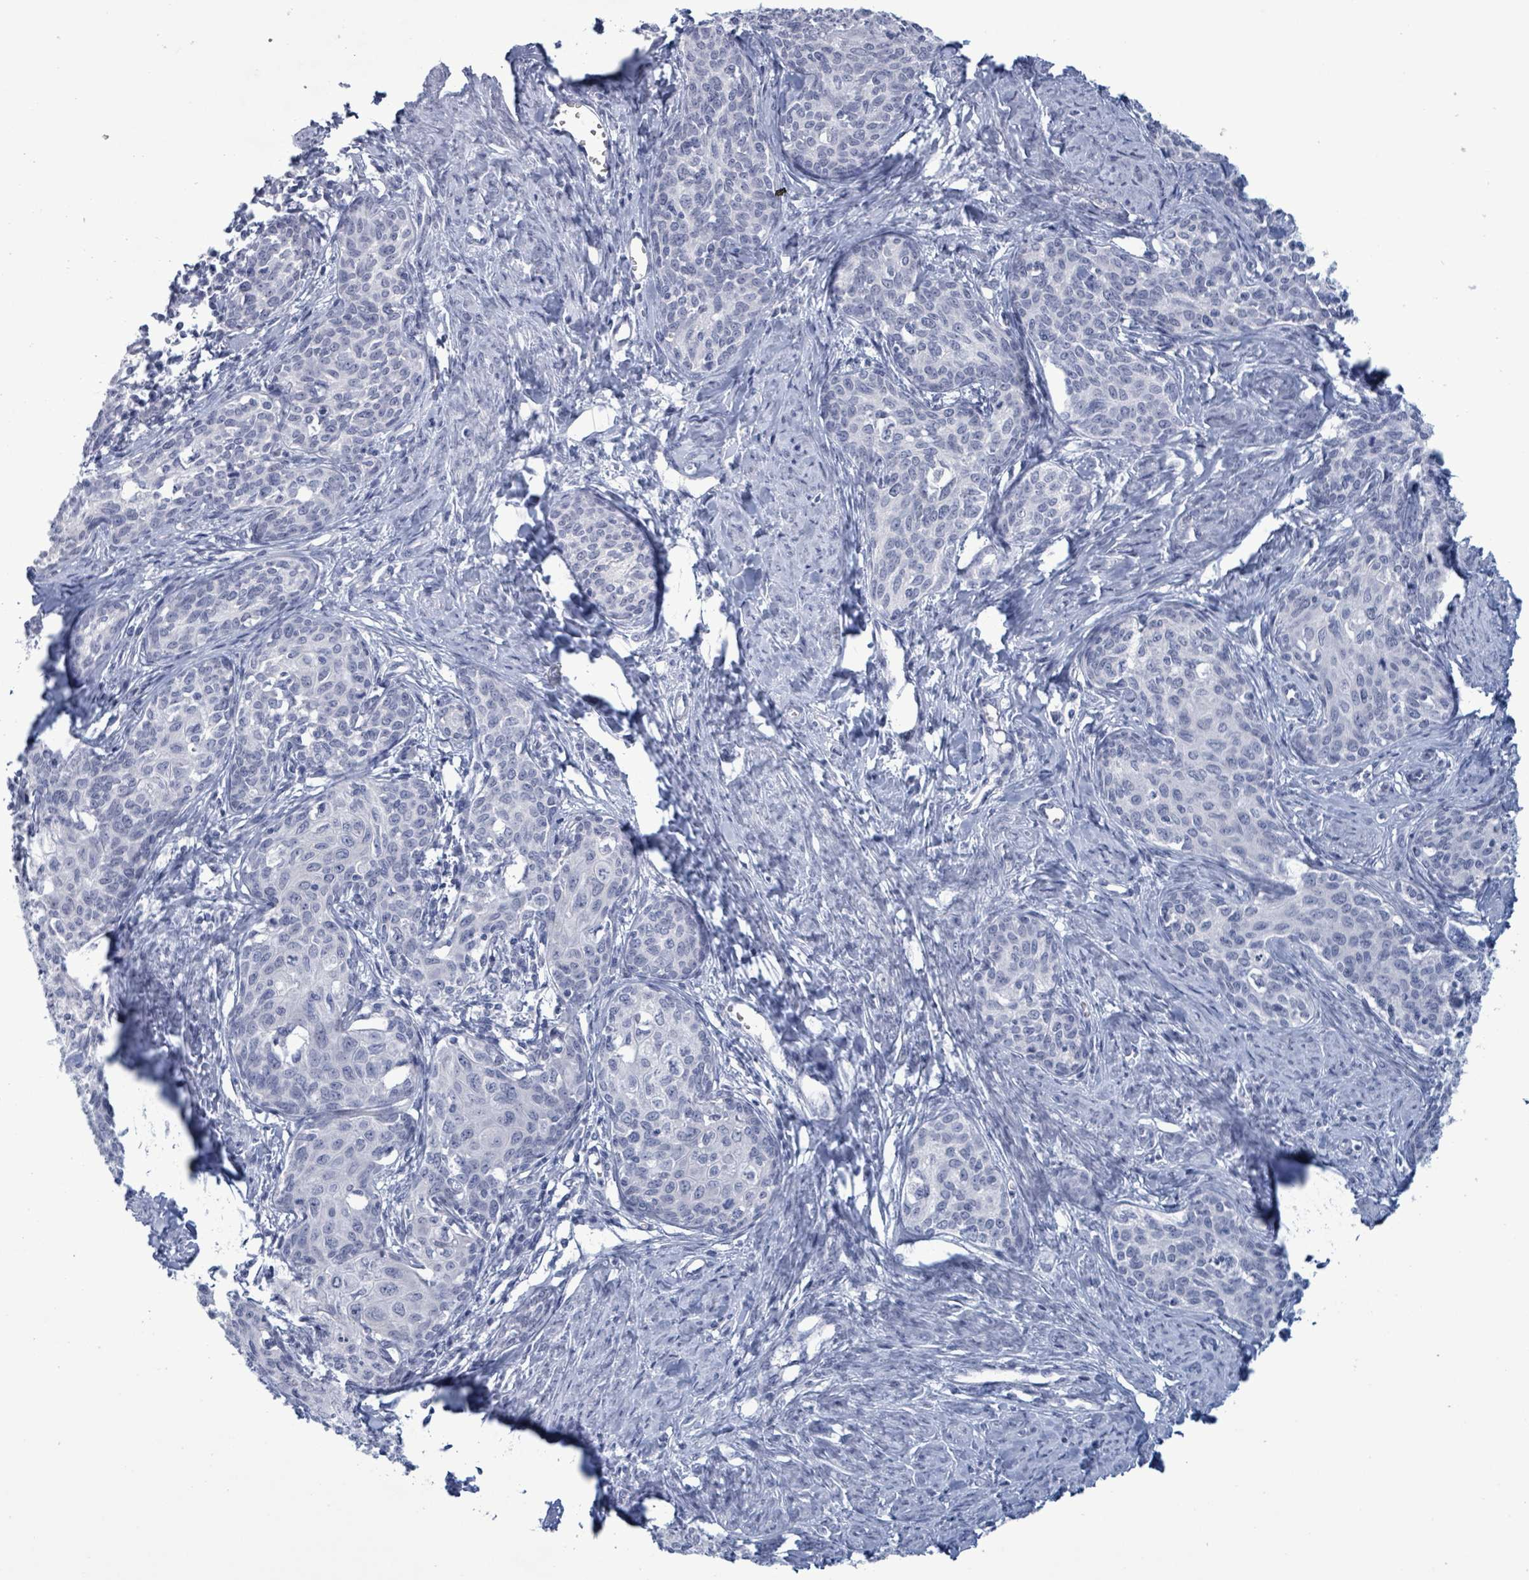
{"staining": {"intensity": "negative", "quantity": "none", "location": "none"}, "tissue": "cervical cancer", "cell_type": "Tumor cells", "image_type": "cancer", "snomed": [{"axis": "morphology", "description": "Squamous cell carcinoma, NOS"}, {"axis": "morphology", "description": "Adenocarcinoma, NOS"}, {"axis": "topography", "description": "Cervix"}], "caption": "An immunohistochemistry (IHC) image of cervical cancer is shown. There is no staining in tumor cells of cervical cancer.", "gene": "ZNF771", "patient": {"sex": "female", "age": 52}}